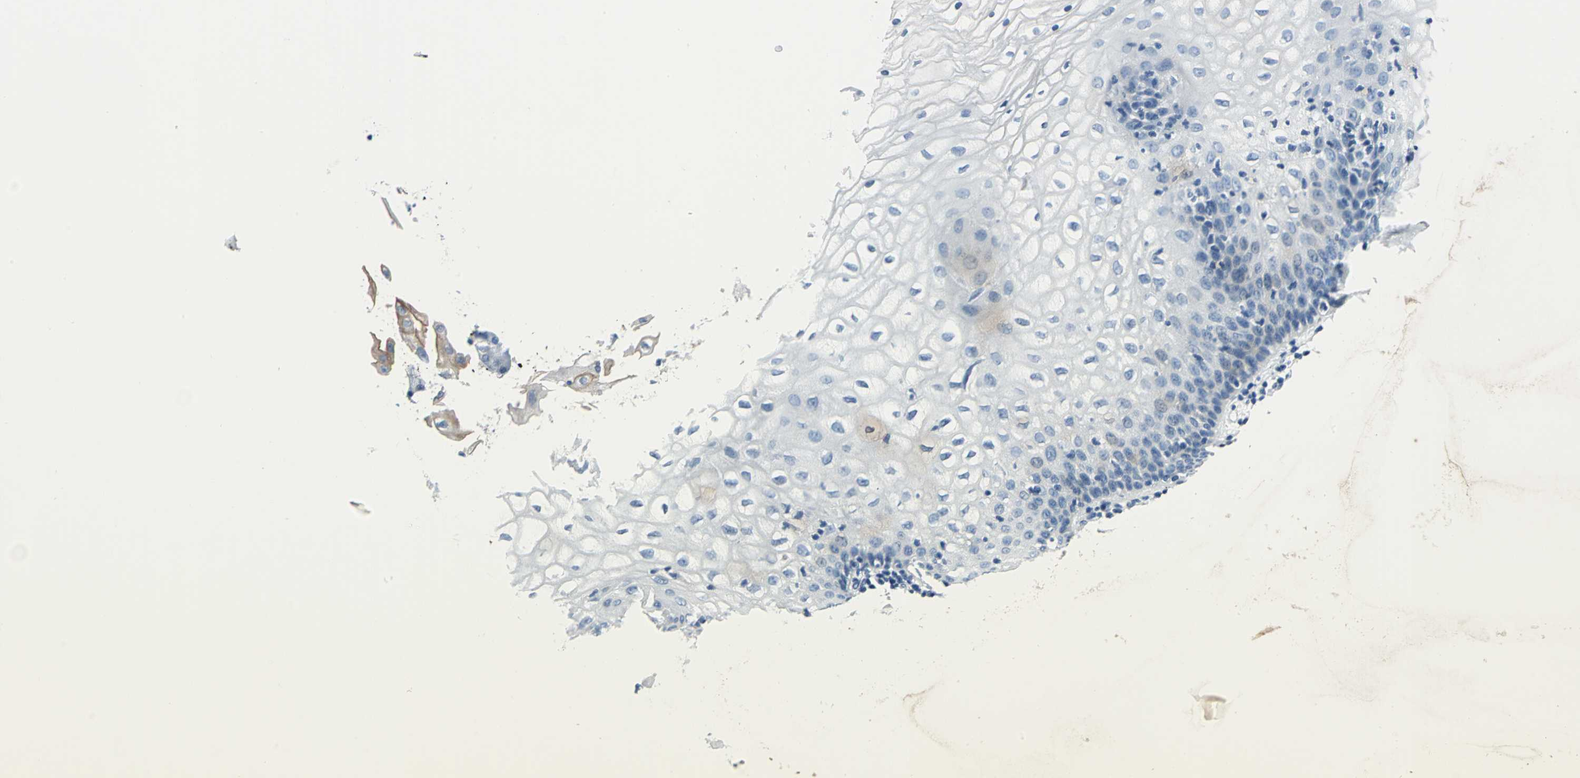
{"staining": {"intensity": "negative", "quantity": "none", "location": "none"}, "tissue": "vagina", "cell_type": "Squamous epithelial cells", "image_type": "normal", "snomed": [{"axis": "morphology", "description": "Normal tissue, NOS"}, {"axis": "topography", "description": "Vagina"}], "caption": "DAB immunohistochemical staining of unremarkable vagina exhibits no significant expression in squamous epithelial cells.", "gene": "MUC4", "patient": {"sex": "female", "age": 34}}